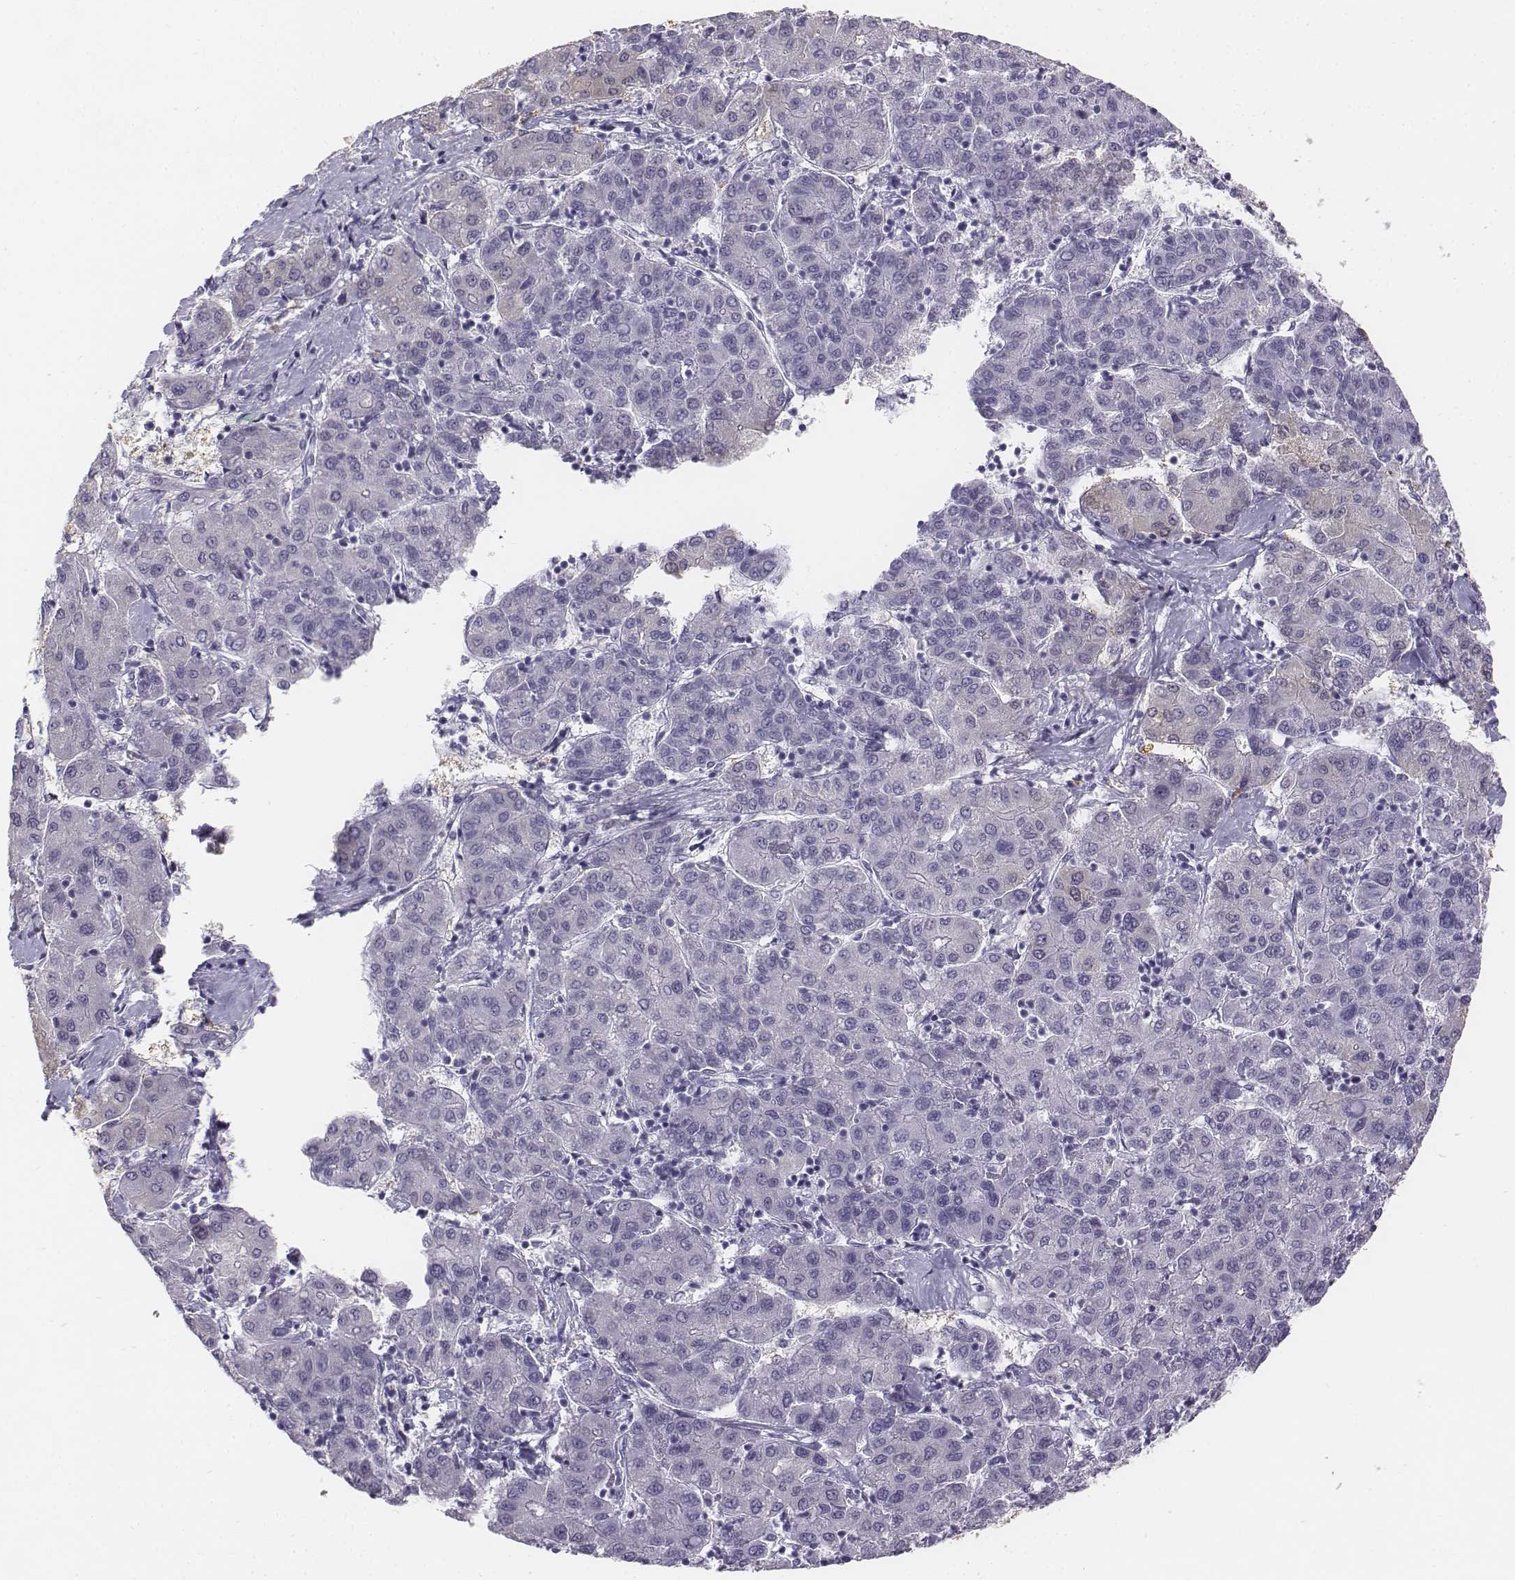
{"staining": {"intensity": "negative", "quantity": "none", "location": "none"}, "tissue": "liver cancer", "cell_type": "Tumor cells", "image_type": "cancer", "snomed": [{"axis": "morphology", "description": "Carcinoma, Hepatocellular, NOS"}, {"axis": "topography", "description": "Liver"}], "caption": "Tumor cells are negative for protein expression in human hepatocellular carcinoma (liver).", "gene": "UCN2", "patient": {"sex": "male", "age": 65}}